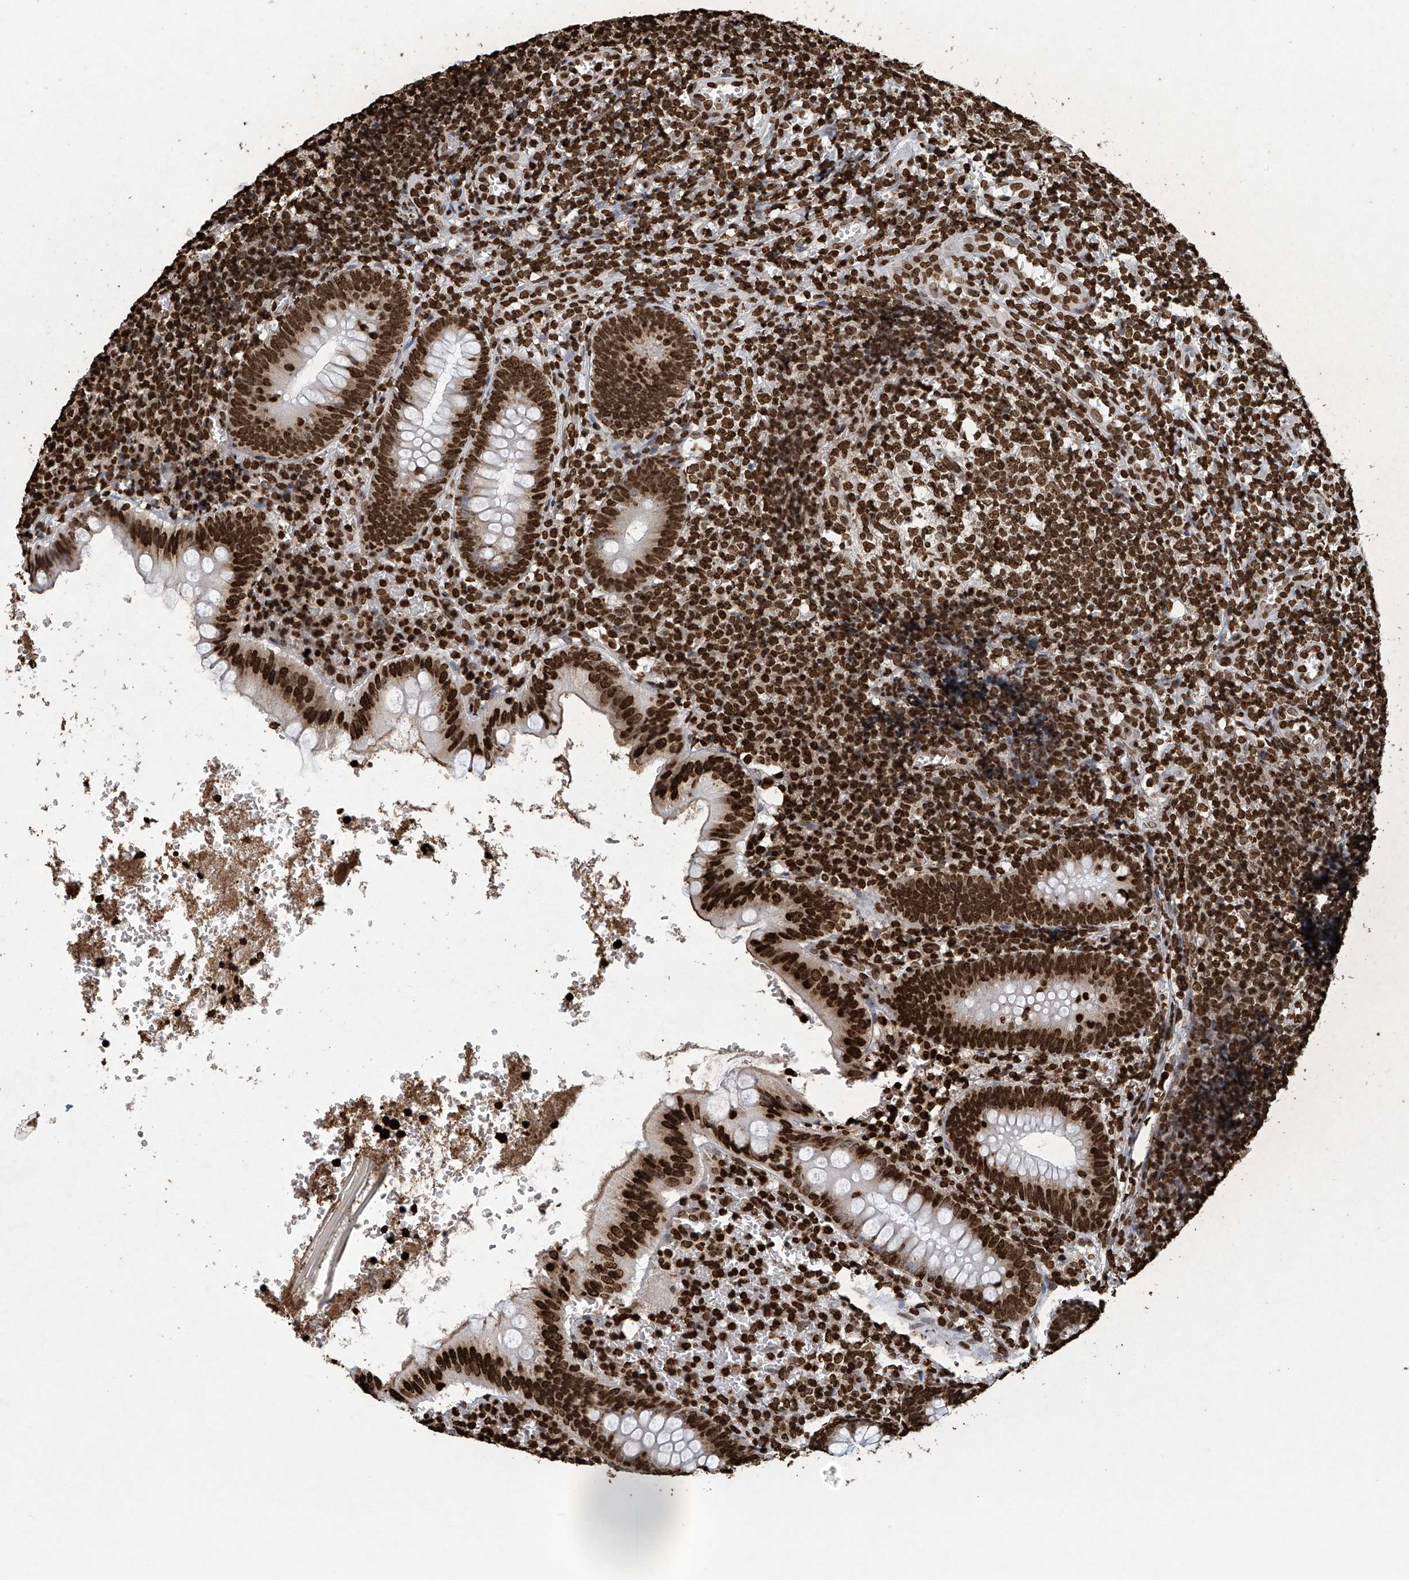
{"staining": {"intensity": "strong", "quantity": ">75%", "location": "nuclear"}, "tissue": "appendix", "cell_type": "Glandular cells", "image_type": "normal", "snomed": [{"axis": "morphology", "description": "Normal tissue, NOS"}, {"axis": "topography", "description": "Appendix"}], "caption": "Immunohistochemistry staining of unremarkable appendix, which exhibits high levels of strong nuclear staining in about >75% of glandular cells indicating strong nuclear protein expression. The staining was performed using DAB (brown) for protein detection and nuclei were counterstained in hematoxylin (blue).", "gene": "H3", "patient": {"sex": "male", "age": 8}}